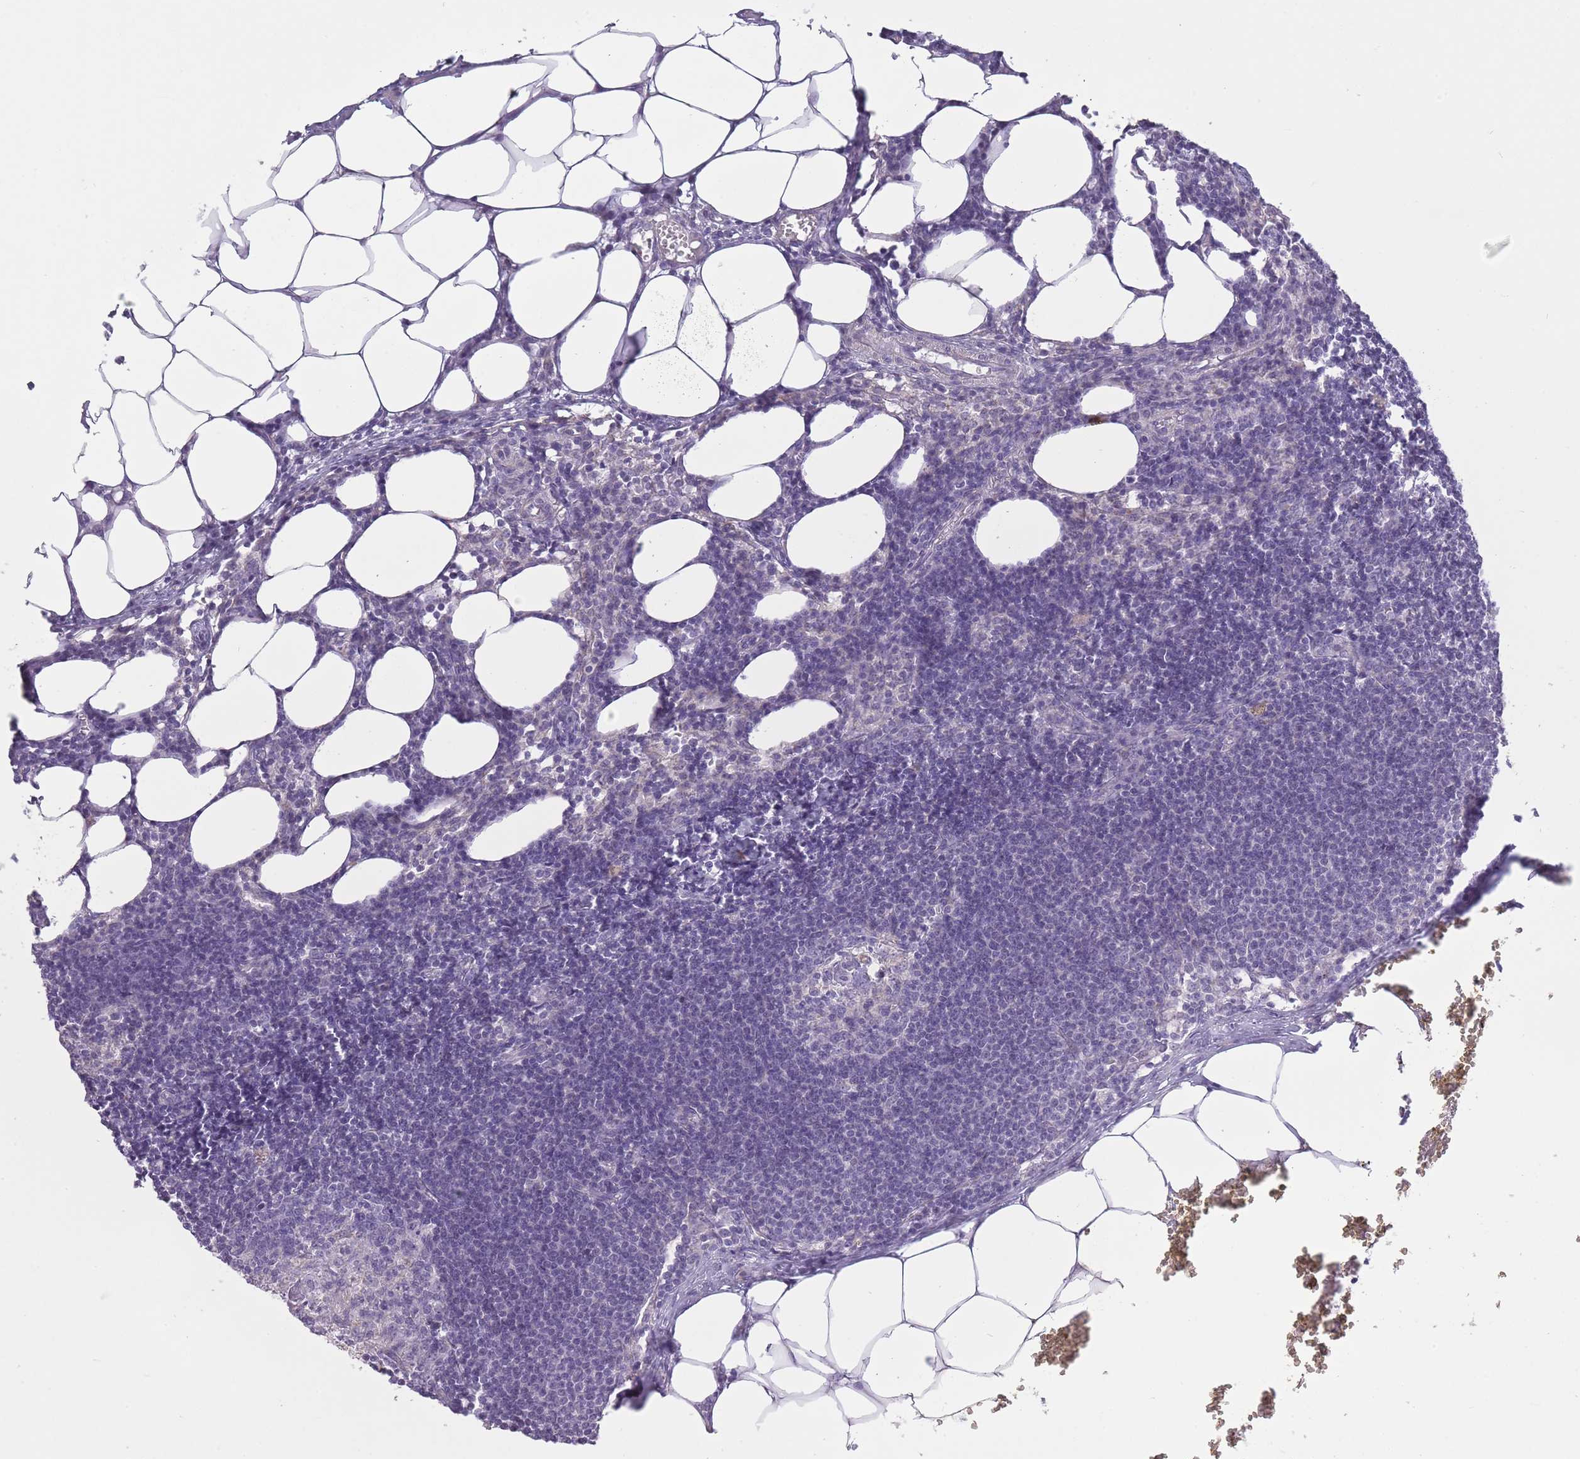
{"staining": {"intensity": "negative", "quantity": "none", "location": "none"}, "tissue": "lymph node", "cell_type": "Germinal center cells", "image_type": "normal", "snomed": [{"axis": "morphology", "description": "Normal tissue, NOS"}, {"axis": "topography", "description": "Lymph node"}], "caption": "This is a micrograph of immunohistochemistry (IHC) staining of normal lymph node, which shows no staining in germinal center cells.", "gene": "ZBTB24", "patient": {"sex": "female", "age": 30}}